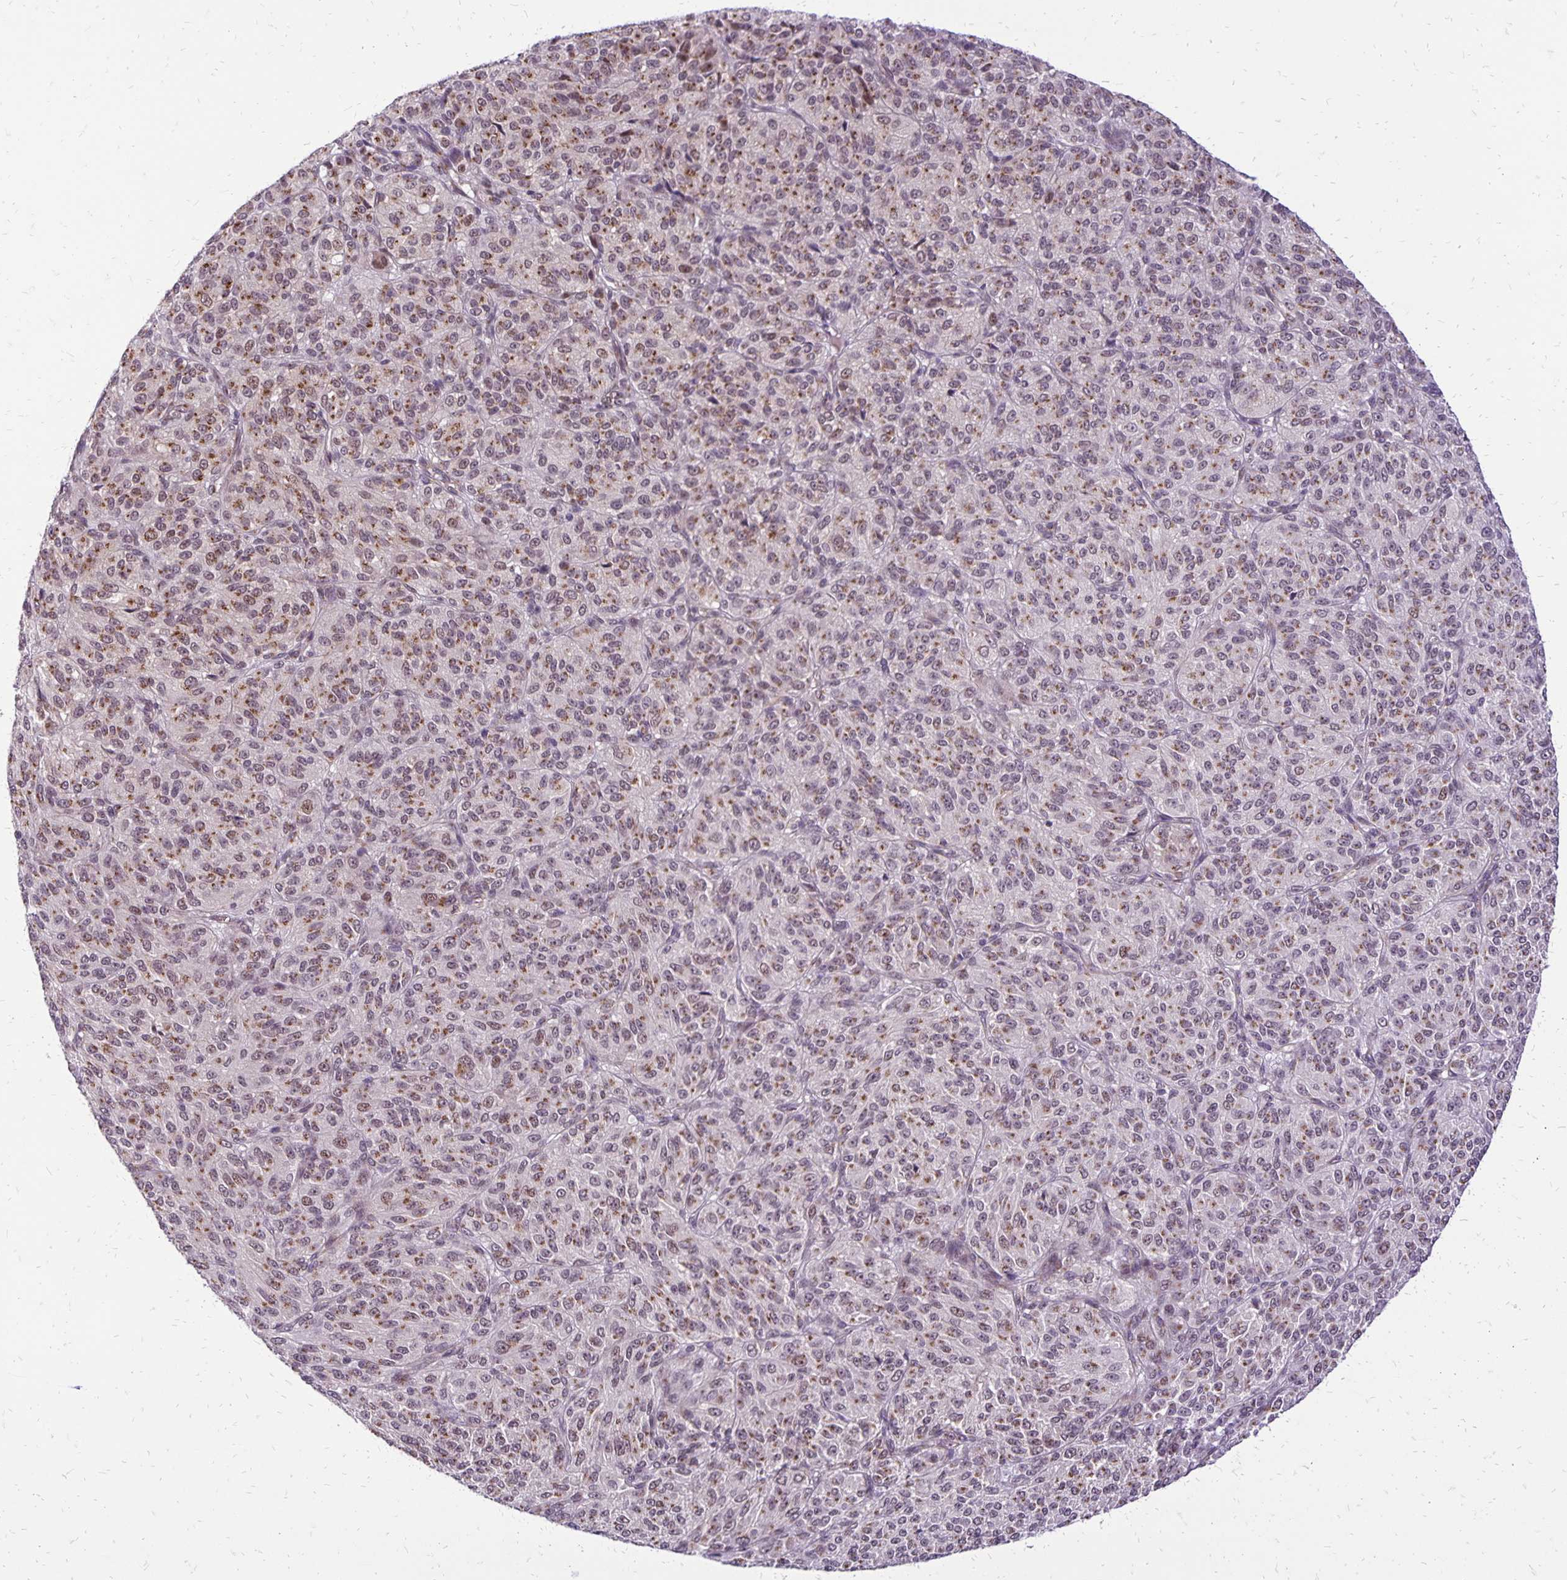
{"staining": {"intensity": "weak", "quantity": ">75%", "location": "cytoplasmic/membranous"}, "tissue": "melanoma", "cell_type": "Tumor cells", "image_type": "cancer", "snomed": [{"axis": "morphology", "description": "Malignant melanoma, Metastatic site"}, {"axis": "topography", "description": "Brain"}], "caption": "Human malignant melanoma (metastatic site) stained with a protein marker demonstrates weak staining in tumor cells.", "gene": "GOLGA5", "patient": {"sex": "female", "age": 56}}